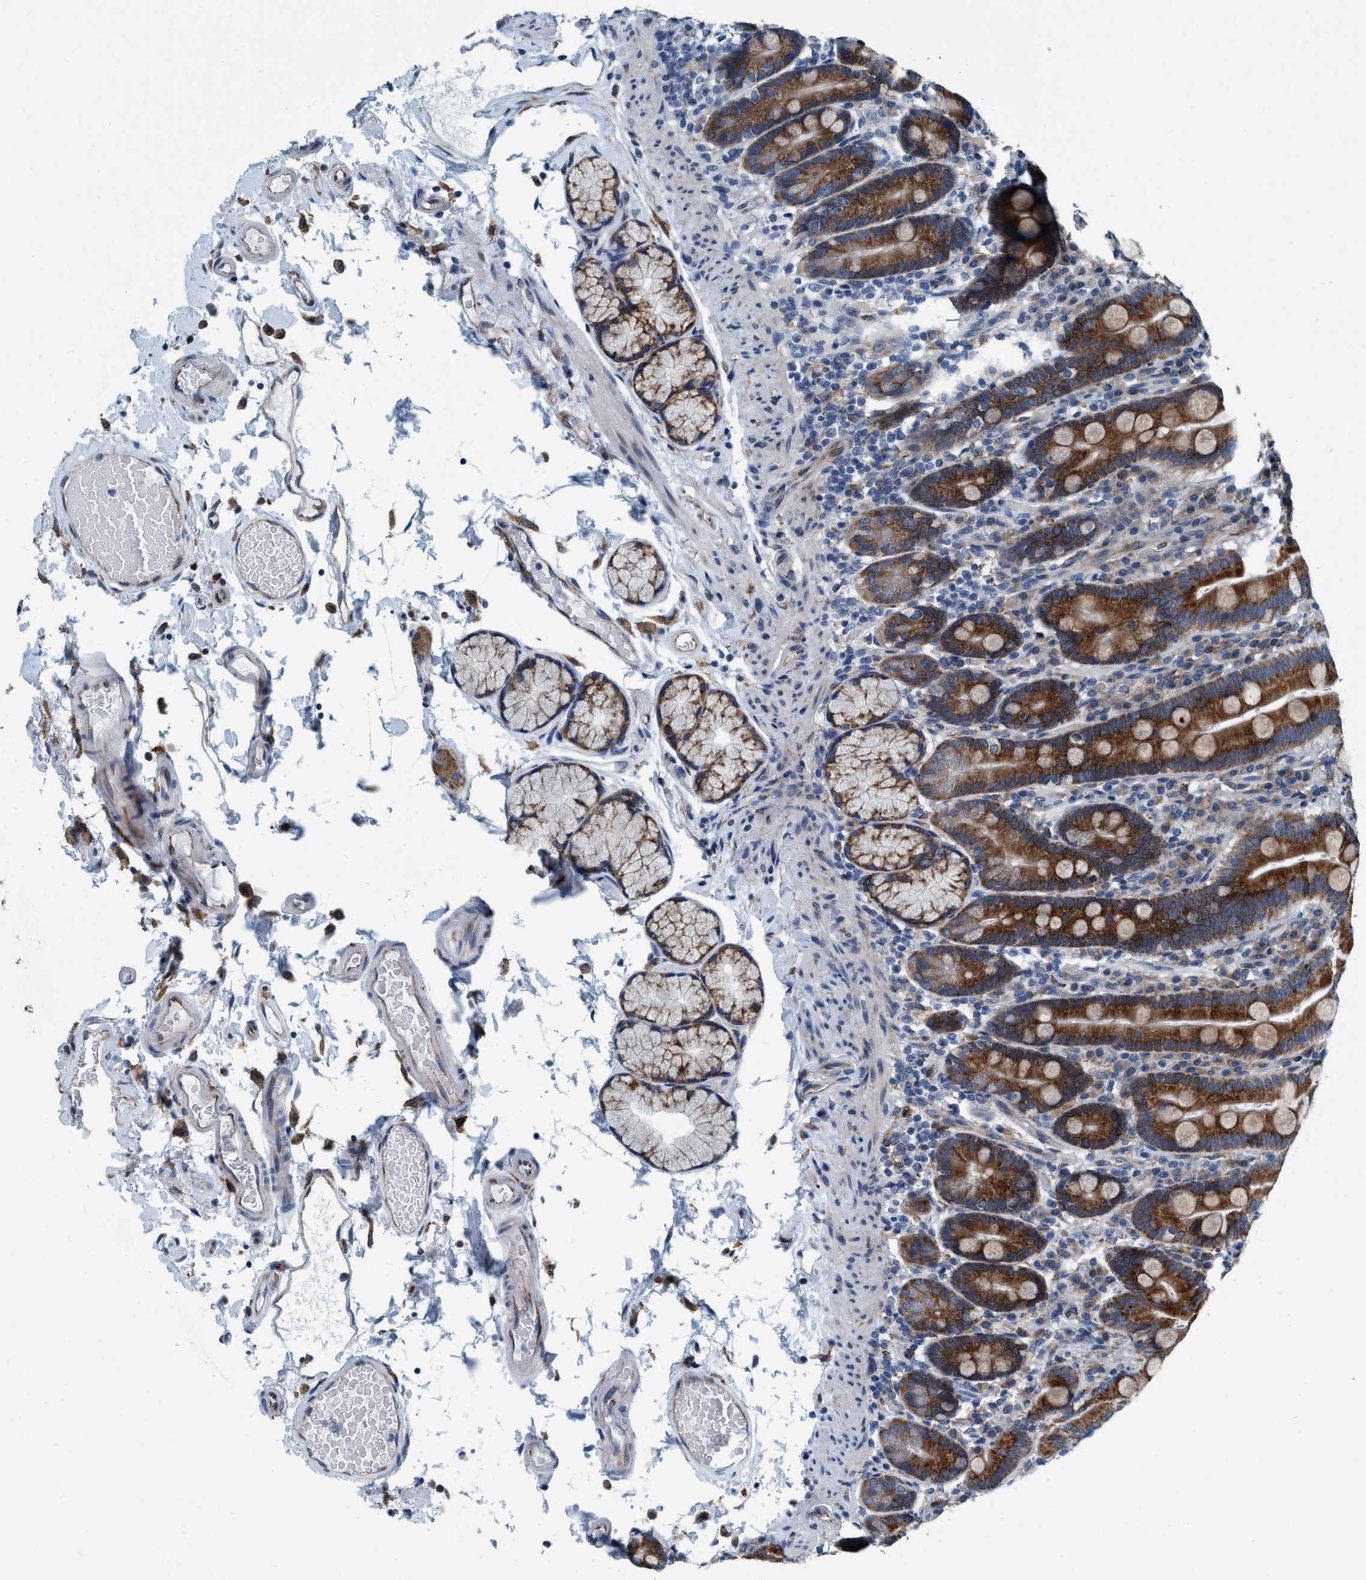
{"staining": {"intensity": "strong", "quantity": ">75%", "location": "cytoplasmic/membranous"}, "tissue": "duodenum", "cell_type": "Glandular cells", "image_type": "normal", "snomed": [{"axis": "morphology", "description": "Normal tissue, NOS"}, {"axis": "topography", "description": "Small intestine, NOS"}], "caption": "About >75% of glandular cells in benign duodenum exhibit strong cytoplasmic/membranous protein expression as visualized by brown immunohistochemical staining.", "gene": "ARMC9", "patient": {"sex": "female", "age": 71}}